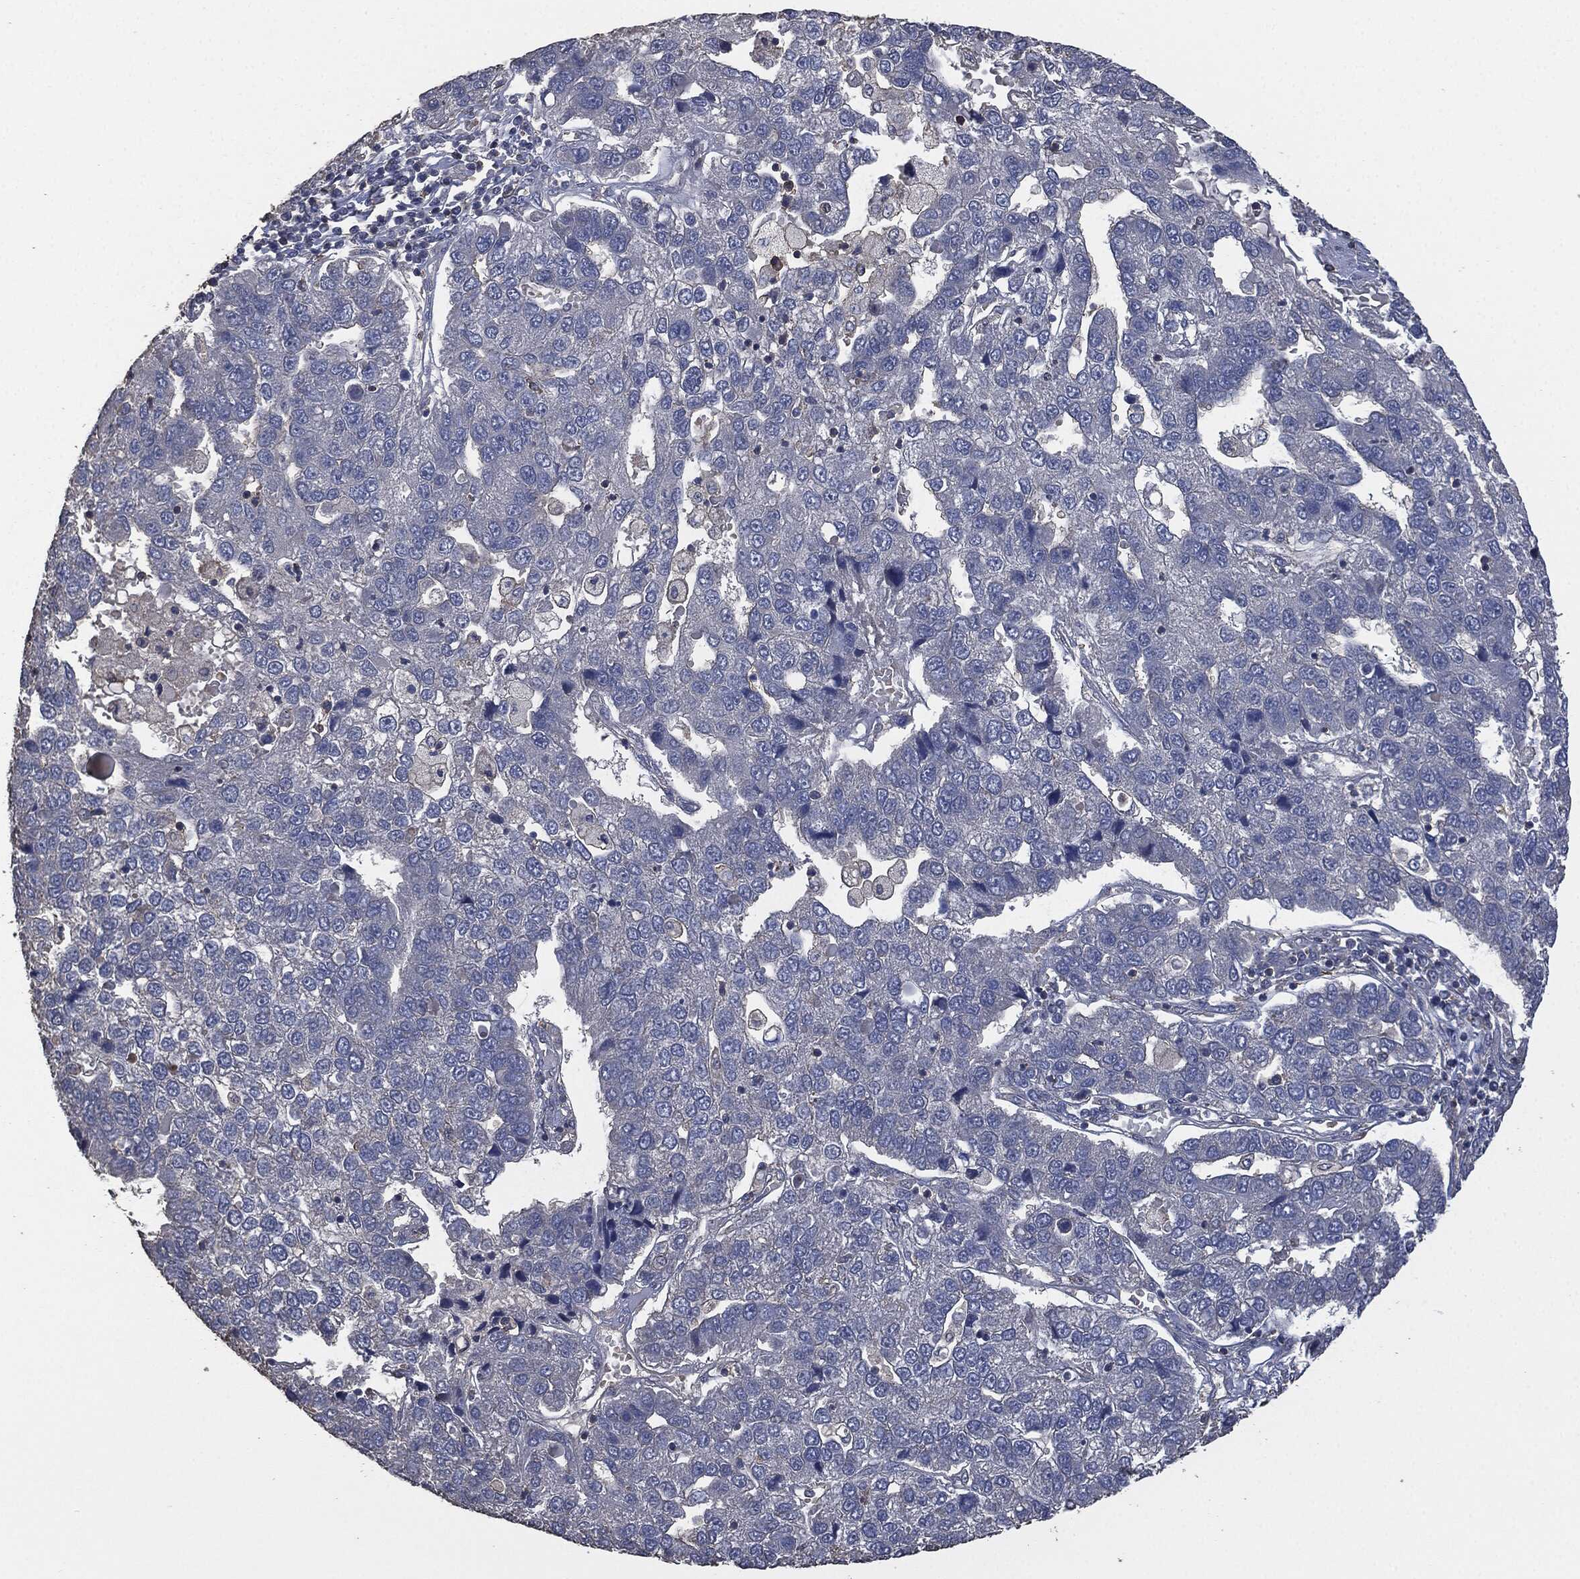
{"staining": {"intensity": "negative", "quantity": "none", "location": "none"}, "tissue": "pancreatic cancer", "cell_type": "Tumor cells", "image_type": "cancer", "snomed": [{"axis": "morphology", "description": "Adenocarcinoma, NOS"}, {"axis": "topography", "description": "Pancreas"}], "caption": "Tumor cells are negative for protein expression in human pancreatic cancer.", "gene": "MSLN", "patient": {"sex": "female", "age": 61}}